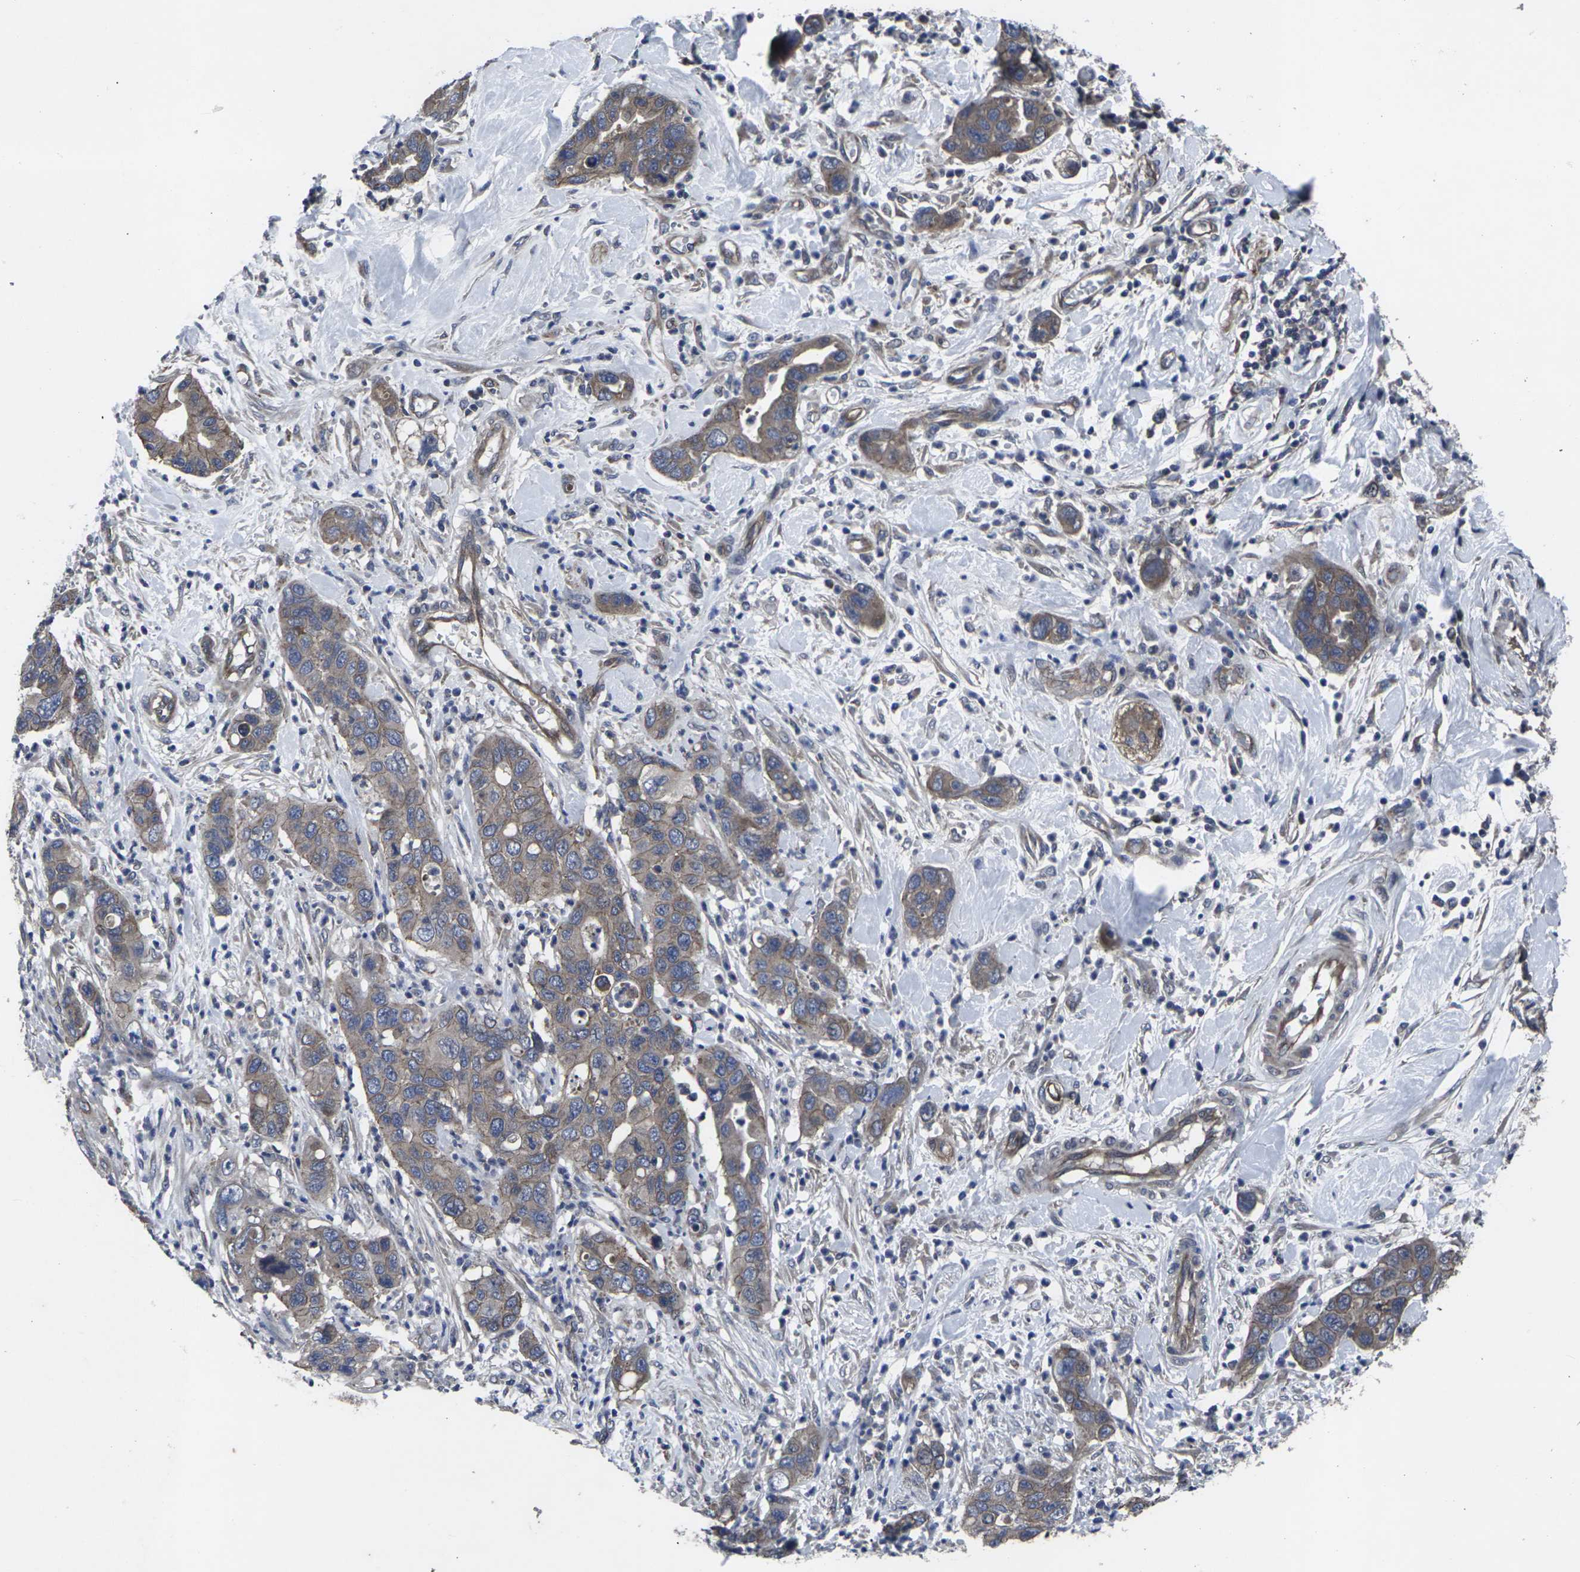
{"staining": {"intensity": "moderate", "quantity": ">75%", "location": "cytoplasmic/membranous"}, "tissue": "pancreatic cancer", "cell_type": "Tumor cells", "image_type": "cancer", "snomed": [{"axis": "morphology", "description": "Adenocarcinoma, NOS"}, {"axis": "topography", "description": "Pancreas"}], "caption": "Pancreatic adenocarcinoma was stained to show a protein in brown. There is medium levels of moderate cytoplasmic/membranous positivity in about >75% of tumor cells.", "gene": "MAPKAPK2", "patient": {"sex": "female", "age": 71}}